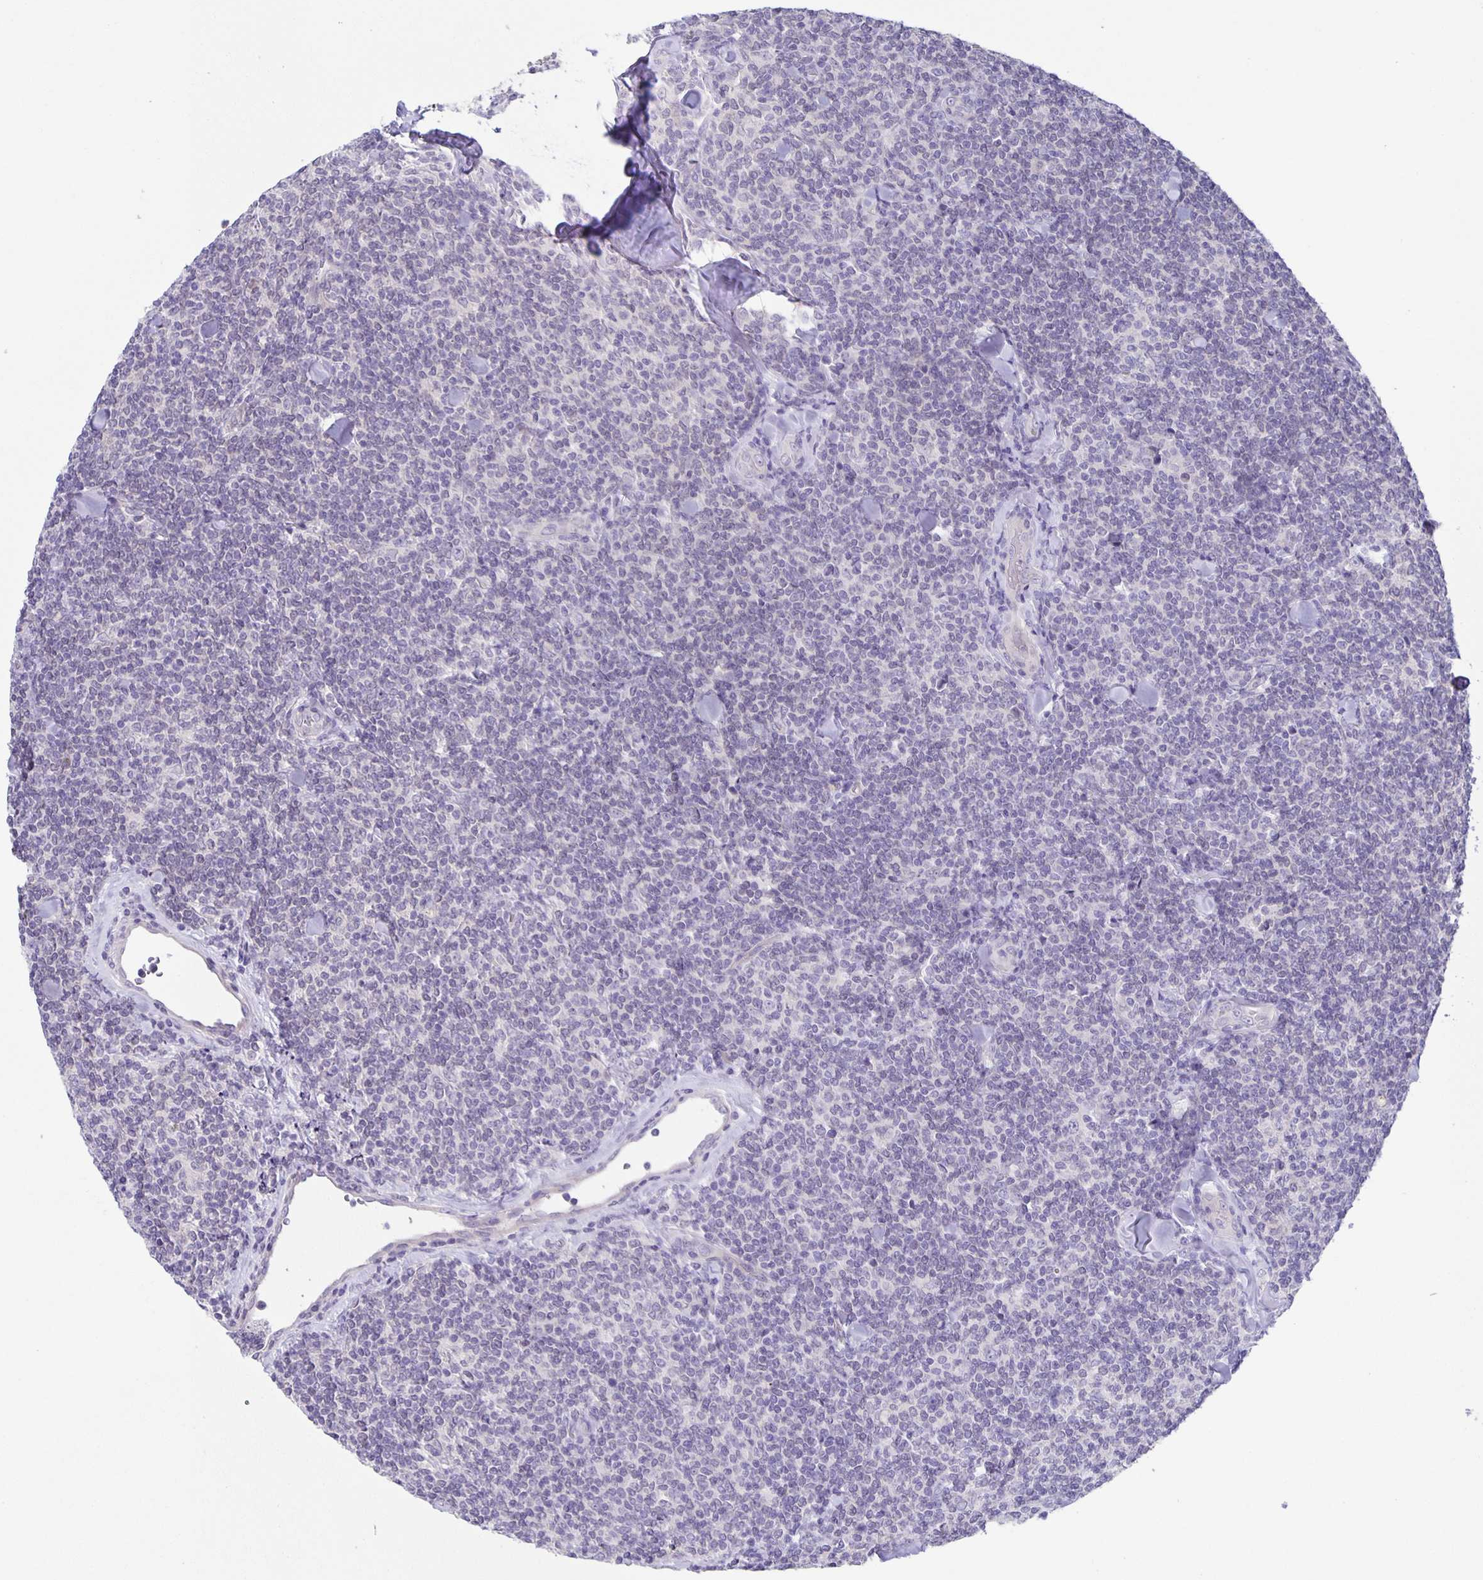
{"staining": {"intensity": "negative", "quantity": "none", "location": "none"}, "tissue": "lymphoma", "cell_type": "Tumor cells", "image_type": "cancer", "snomed": [{"axis": "morphology", "description": "Malignant lymphoma, non-Hodgkin's type, Low grade"}, {"axis": "topography", "description": "Lymph node"}], "caption": "Lymphoma was stained to show a protein in brown. There is no significant positivity in tumor cells.", "gene": "PTPN3", "patient": {"sex": "female", "age": 56}}